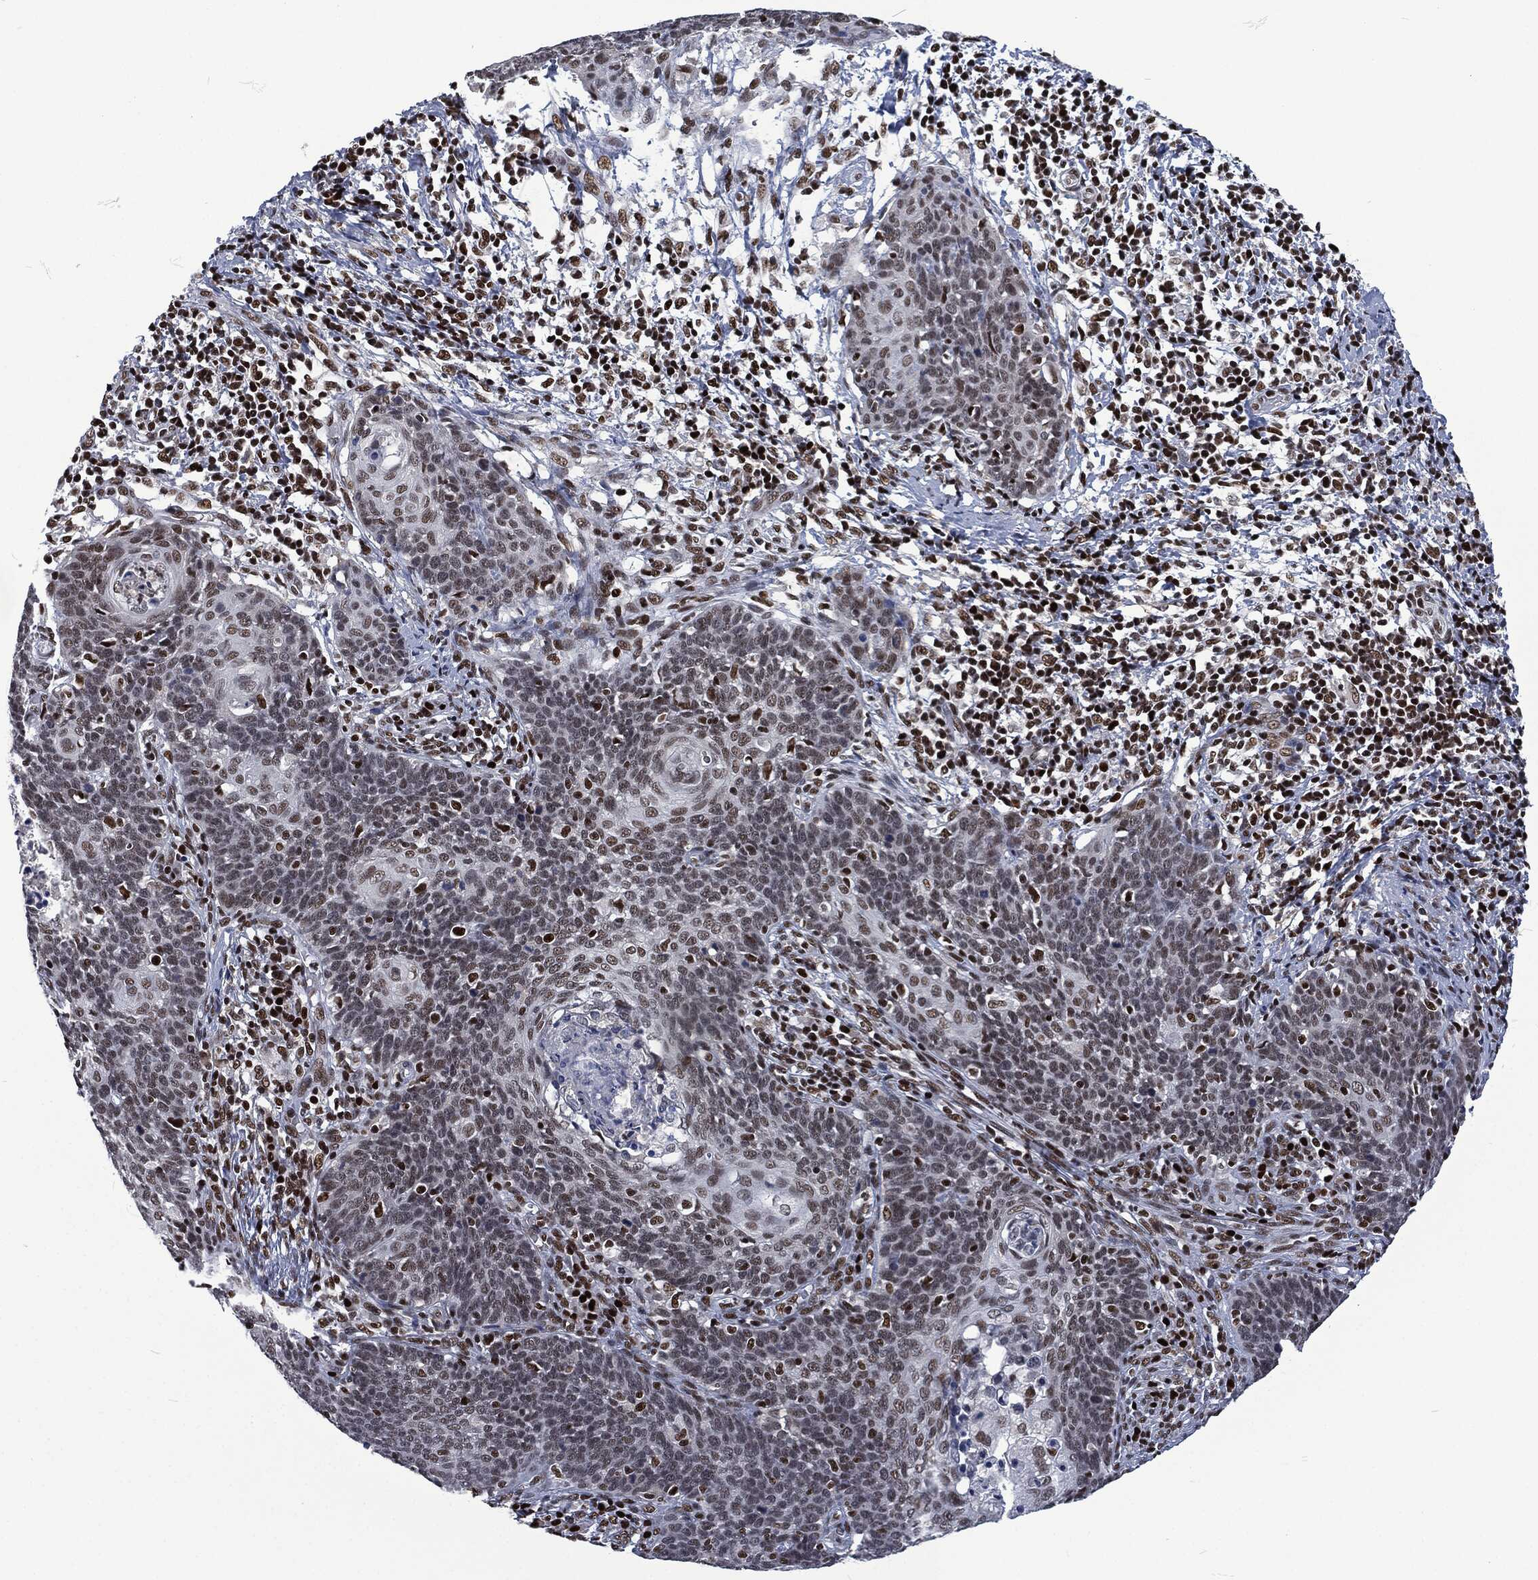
{"staining": {"intensity": "moderate", "quantity": "<25%", "location": "nuclear"}, "tissue": "cervical cancer", "cell_type": "Tumor cells", "image_type": "cancer", "snomed": [{"axis": "morphology", "description": "Squamous cell carcinoma, NOS"}, {"axis": "topography", "description": "Cervix"}], "caption": "Immunohistochemical staining of cervical cancer demonstrates low levels of moderate nuclear positivity in approximately <25% of tumor cells.", "gene": "DCPS", "patient": {"sex": "female", "age": 39}}